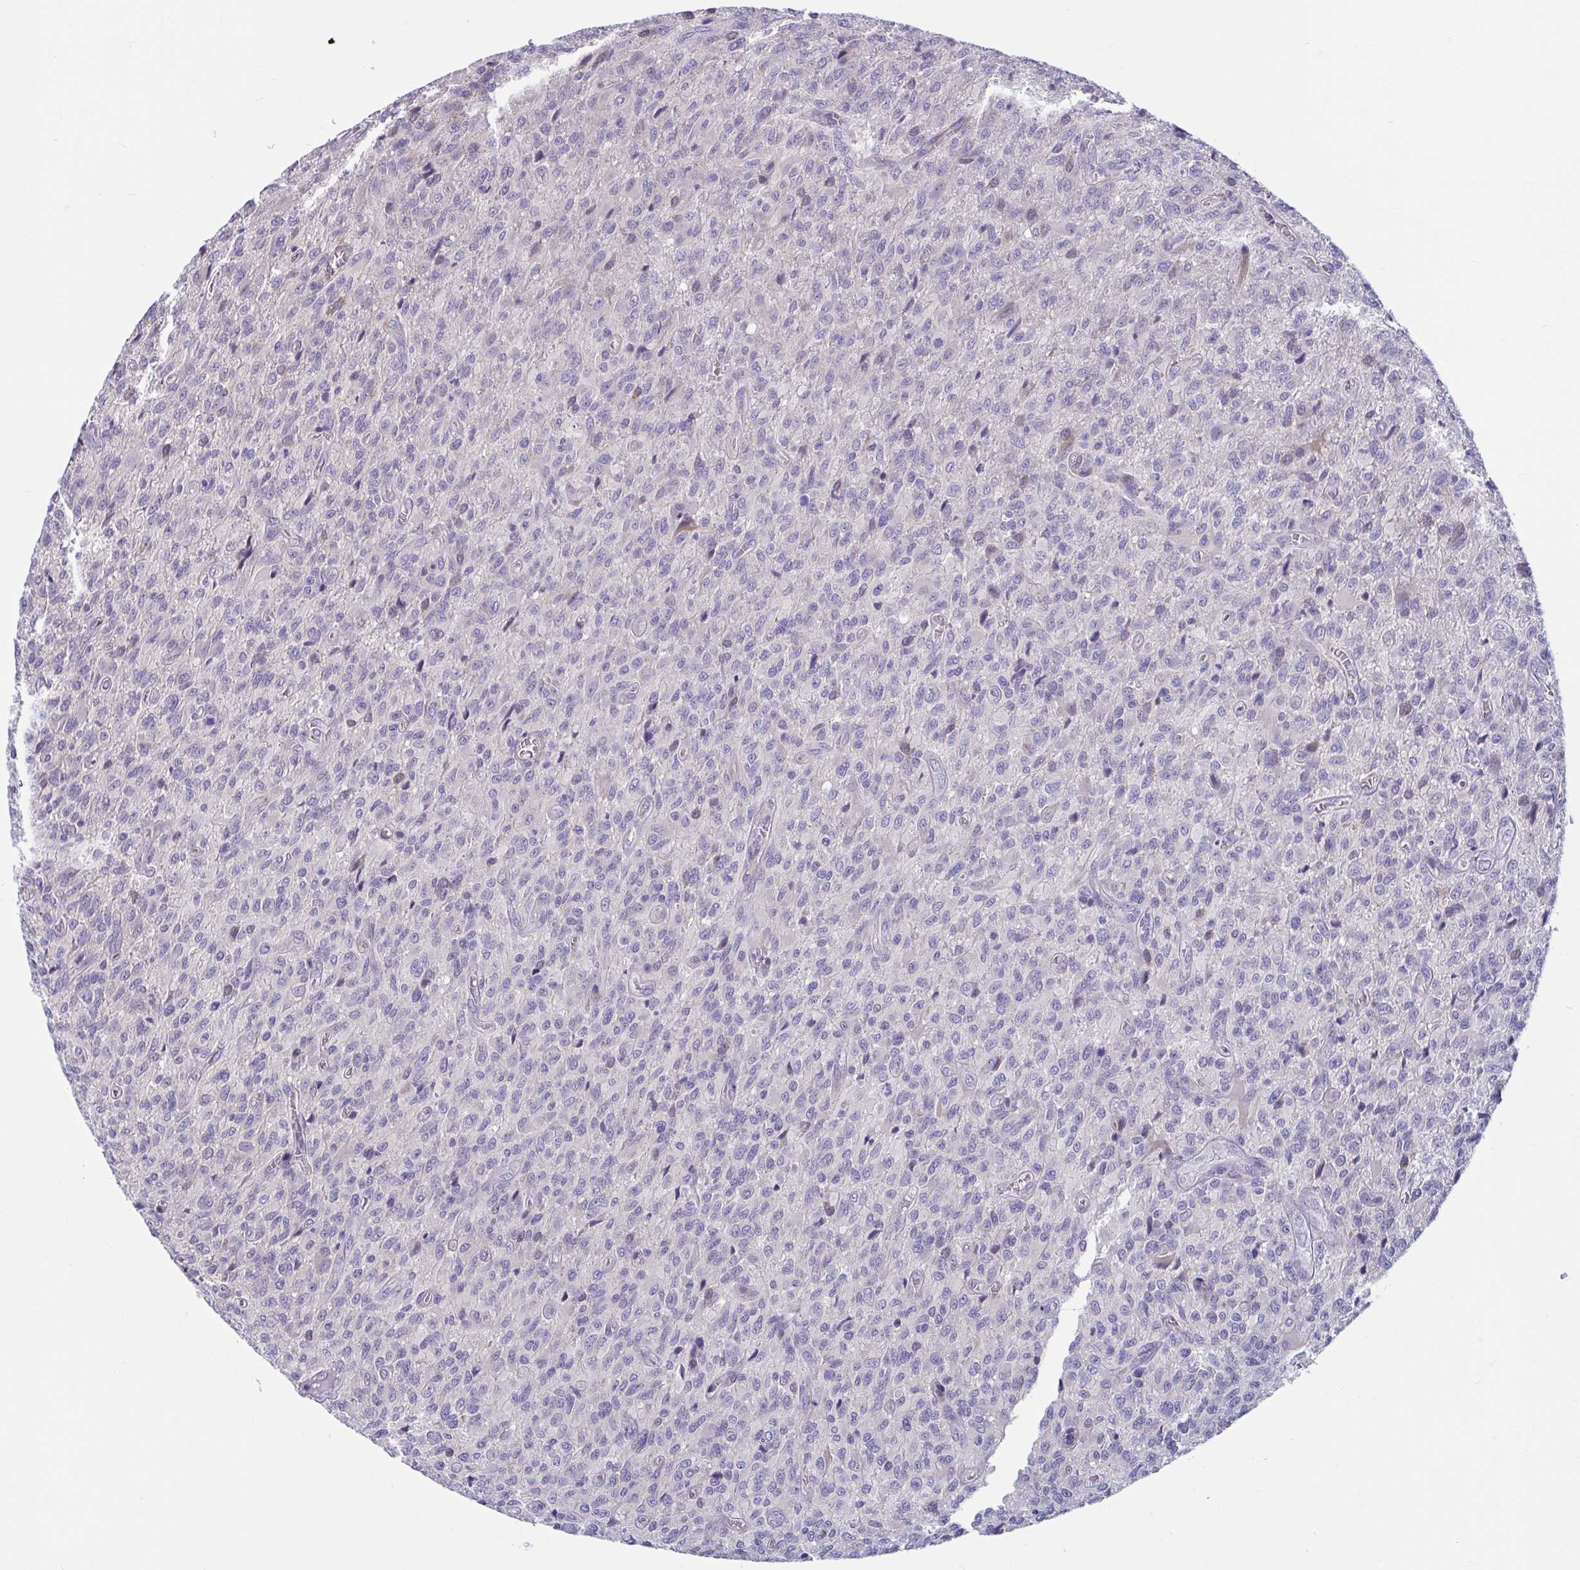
{"staining": {"intensity": "negative", "quantity": "none", "location": "none"}, "tissue": "glioma", "cell_type": "Tumor cells", "image_type": "cancer", "snomed": [{"axis": "morphology", "description": "Glioma, malignant, High grade"}, {"axis": "topography", "description": "Brain"}], "caption": "Tumor cells show no significant positivity in malignant glioma (high-grade).", "gene": "WBP1", "patient": {"sex": "male", "age": 61}}